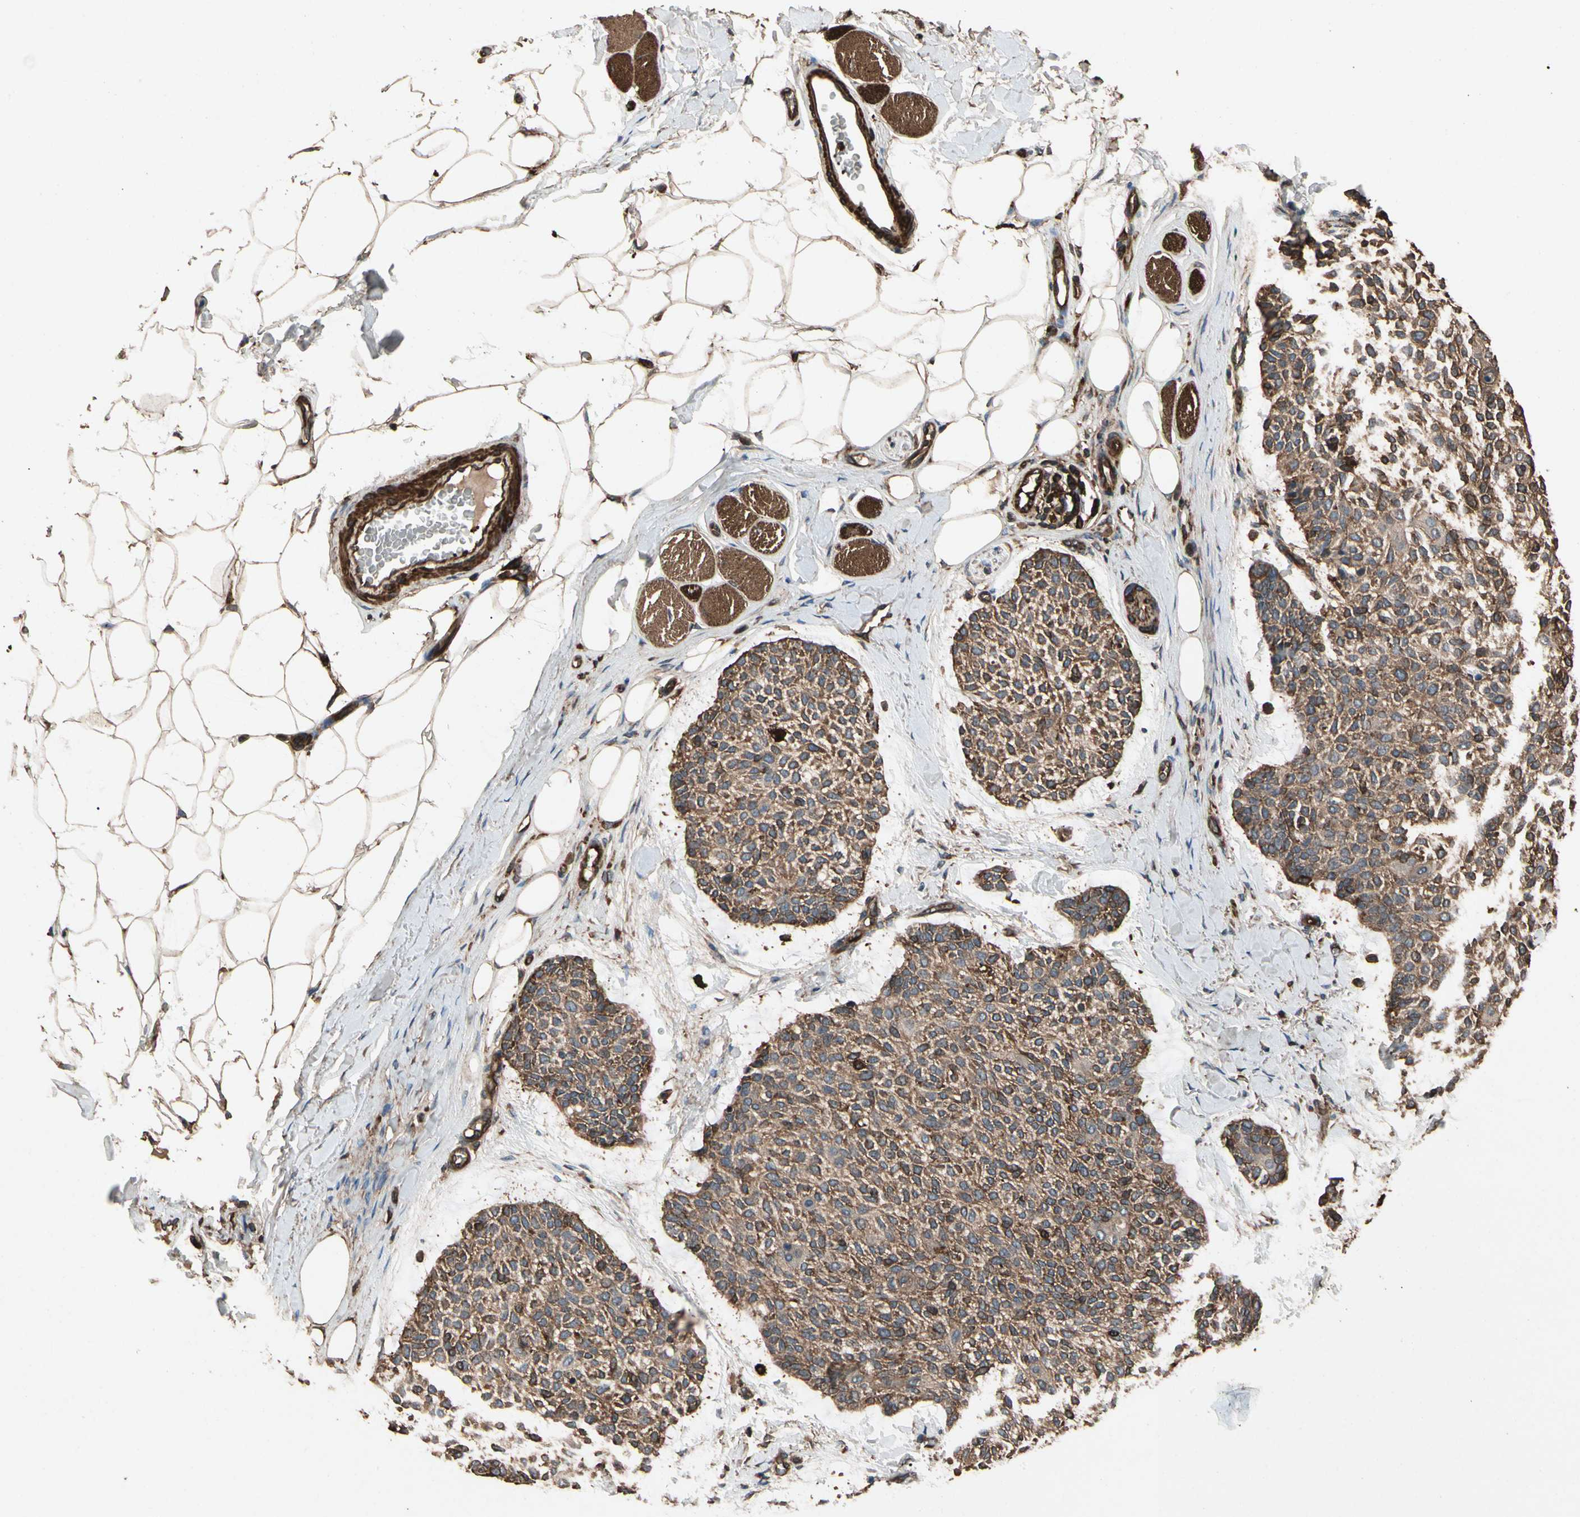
{"staining": {"intensity": "strong", "quantity": ">75%", "location": "cytoplasmic/membranous"}, "tissue": "skin cancer", "cell_type": "Tumor cells", "image_type": "cancer", "snomed": [{"axis": "morphology", "description": "Normal tissue, NOS"}, {"axis": "morphology", "description": "Basal cell carcinoma"}, {"axis": "topography", "description": "Skin"}], "caption": "Human skin cancer stained with a brown dye displays strong cytoplasmic/membranous positive expression in approximately >75% of tumor cells.", "gene": "AGBL2", "patient": {"sex": "female", "age": 70}}